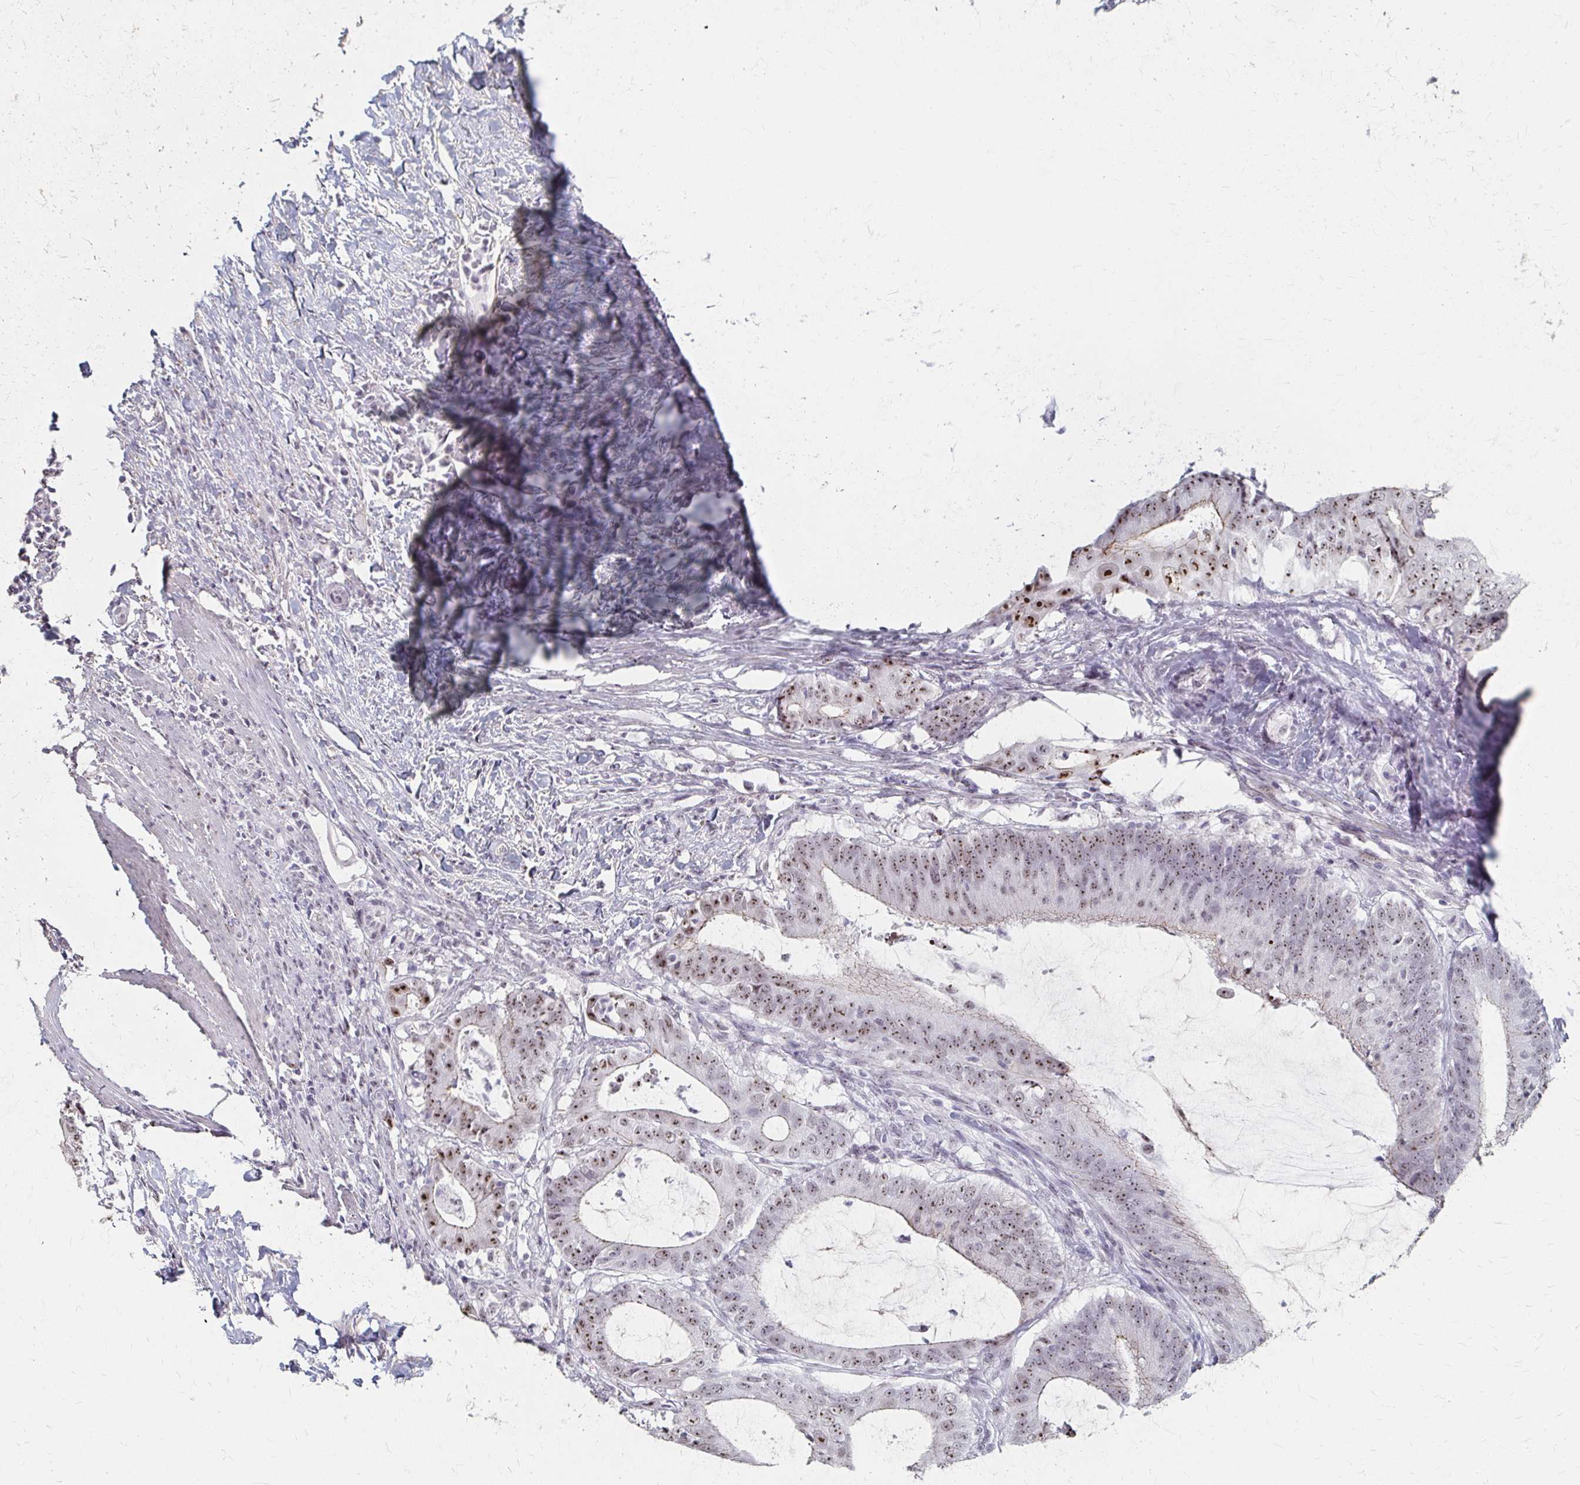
{"staining": {"intensity": "moderate", "quantity": "25%-75%", "location": "nuclear"}, "tissue": "colorectal cancer", "cell_type": "Tumor cells", "image_type": "cancer", "snomed": [{"axis": "morphology", "description": "Adenocarcinoma, NOS"}, {"axis": "topography", "description": "Colon"}], "caption": "A brown stain highlights moderate nuclear expression of a protein in human colorectal cancer tumor cells.", "gene": "PES1", "patient": {"sex": "female", "age": 43}}